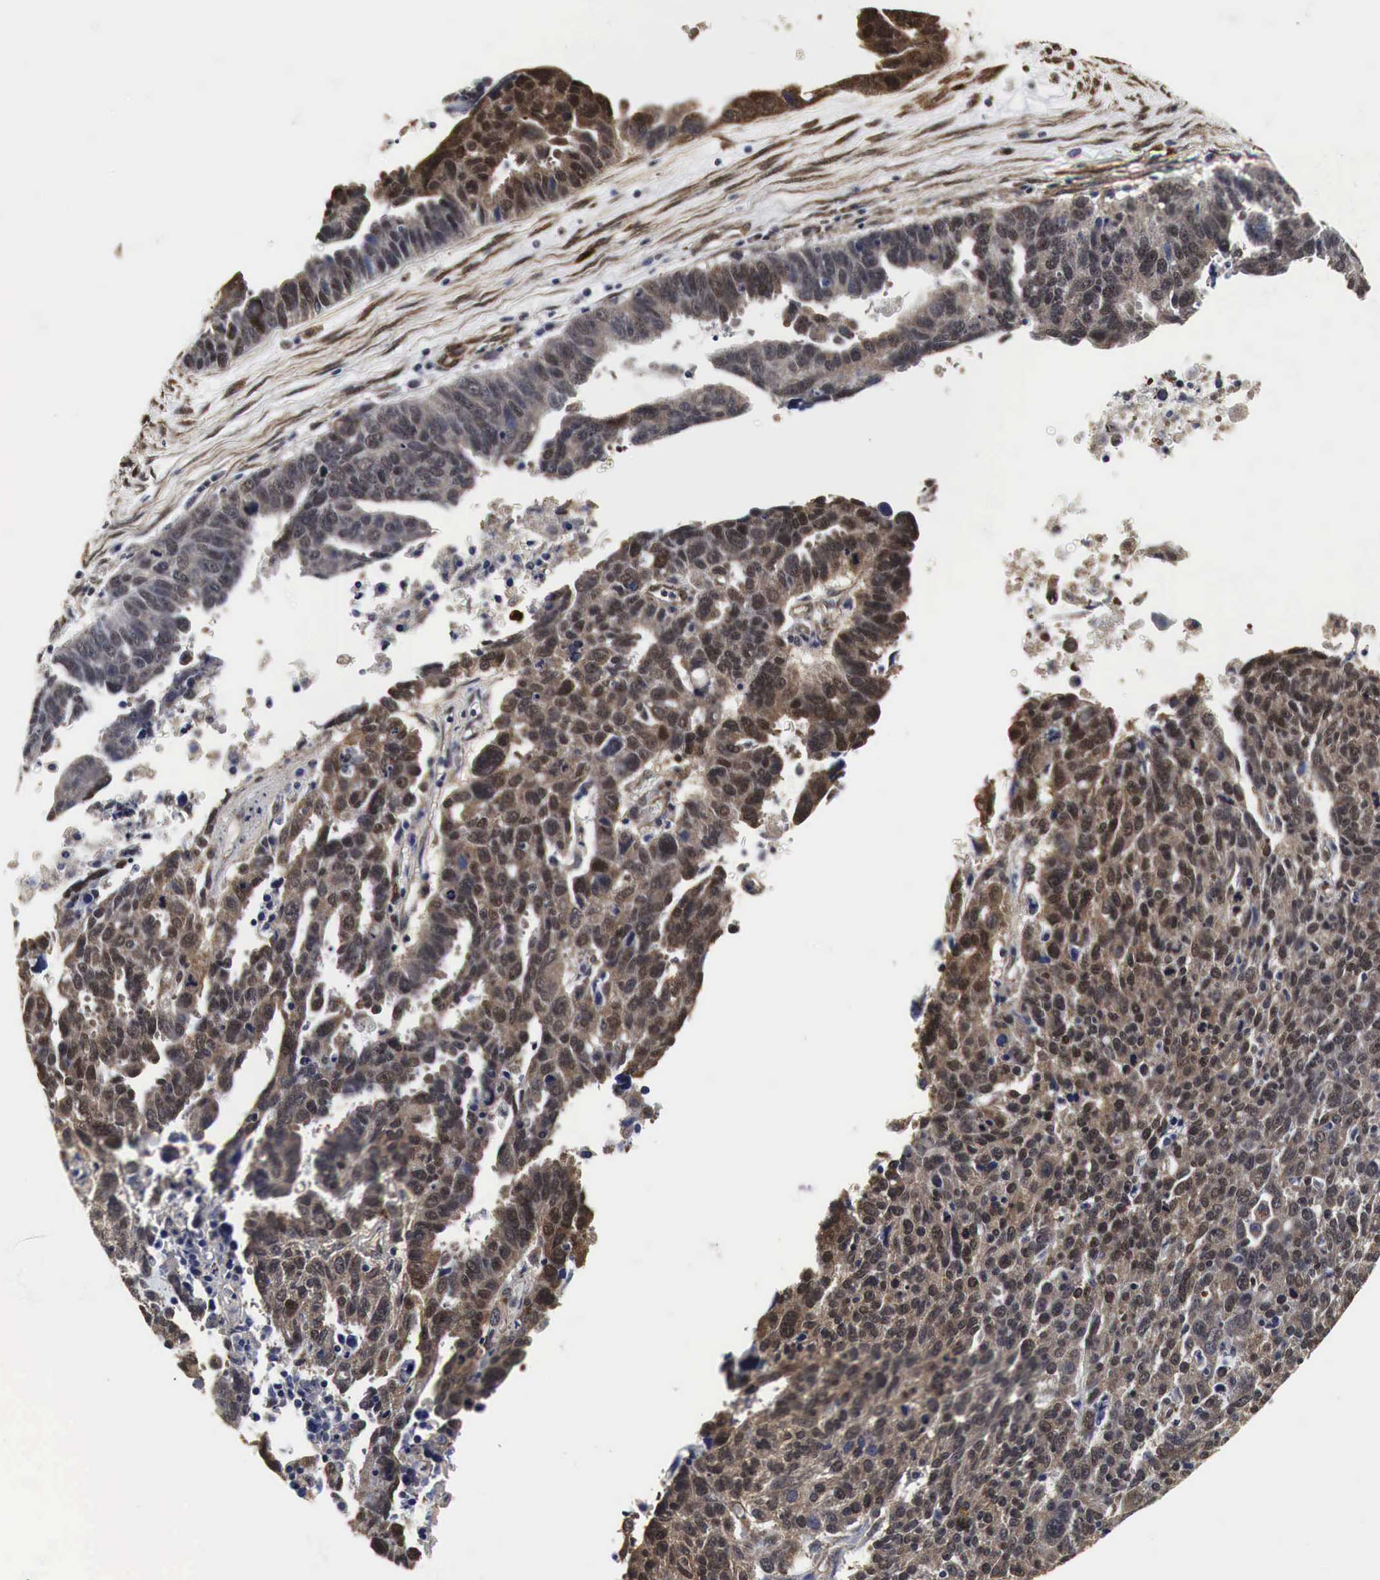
{"staining": {"intensity": "moderate", "quantity": "25%-75%", "location": "cytoplasmic/membranous,nuclear"}, "tissue": "ovarian cancer", "cell_type": "Tumor cells", "image_type": "cancer", "snomed": [{"axis": "morphology", "description": "Carcinoma, endometroid"}, {"axis": "morphology", "description": "Cystadenocarcinoma, serous, NOS"}, {"axis": "topography", "description": "Ovary"}], "caption": "Immunohistochemistry histopathology image of human ovarian cancer (serous cystadenocarcinoma) stained for a protein (brown), which exhibits medium levels of moderate cytoplasmic/membranous and nuclear expression in about 25%-75% of tumor cells.", "gene": "SPIN1", "patient": {"sex": "female", "age": 45}}